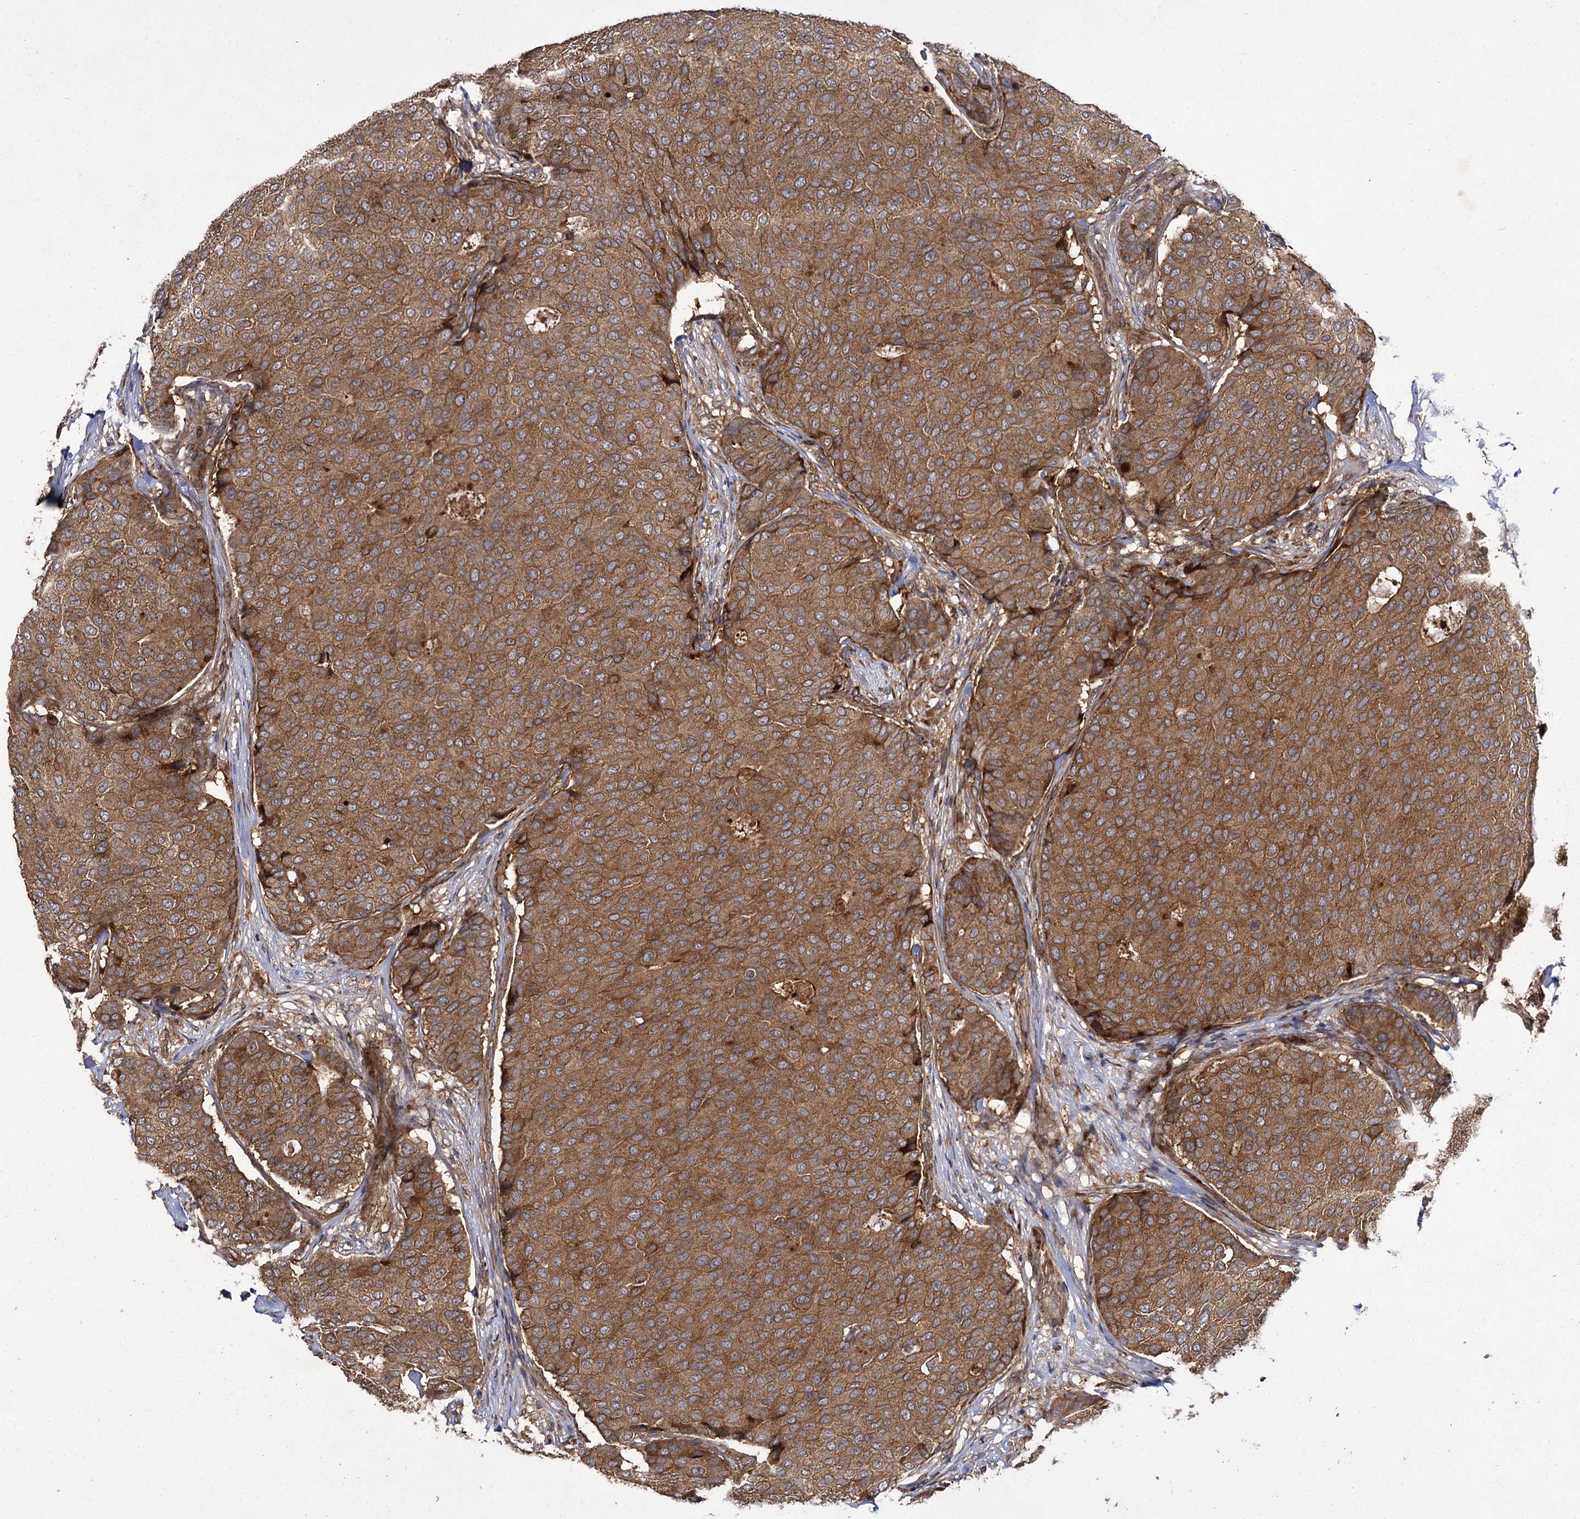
{"staining": {"intensity": "moderate", "quantity": ">75%", "location": "cytoplasmic/membranous"}, "tissue": "breast cancer", "cell_type": "Tumor cells", "image_type": "cancer", "snomed": [{"axis": "morphology", "description": "Duct carcinoma"}, {"axis": "topography", "description": "Breast"}], "caption": "This image exhibits IHC staining of infiltrating ductal carcinoma (breast), with medium moderate cytoplasmic/membranous staining in about >75% of tumor cells.", "gene": "INPPL1", "patient": {"sex": "female", "age": 75}}